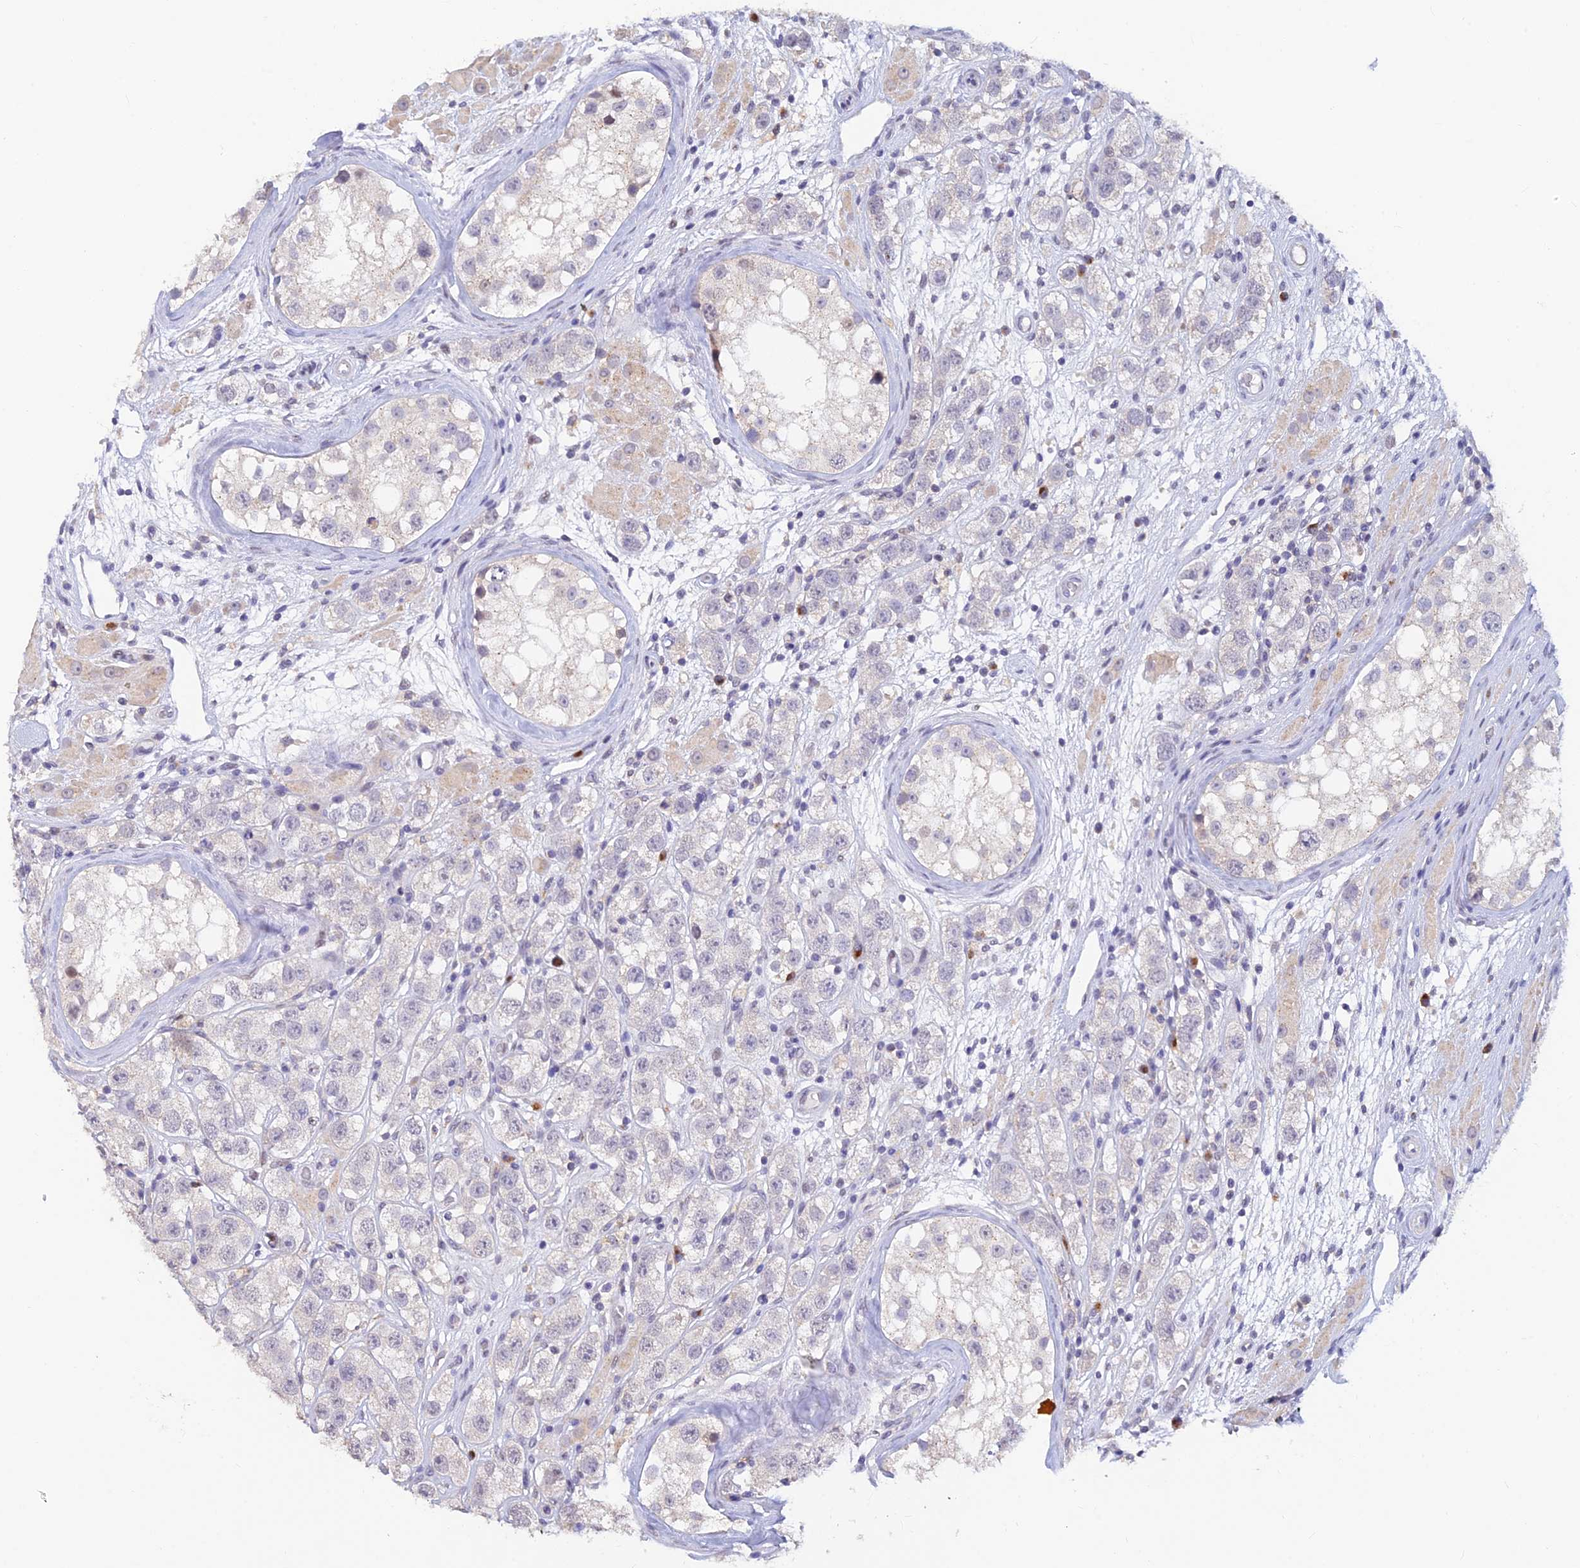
{"staining": {"intensity": "negative", "quantity": "none", "location": "none"}, "tissue": "testis cancer", "cell_type": "Tumor cells", "image_type": "cancer", "snomed": [{"axis": "morphology", "description": "Seminoma, NOS"}, {"axis": "topography", "description": "Testis"}], "caption": "Photomicrograph shows no protein expression in tumor cells of testis cancer (seminoma) tissue.", "gene": "INKA1", "patient": {"sex": "male", "age": 28}}